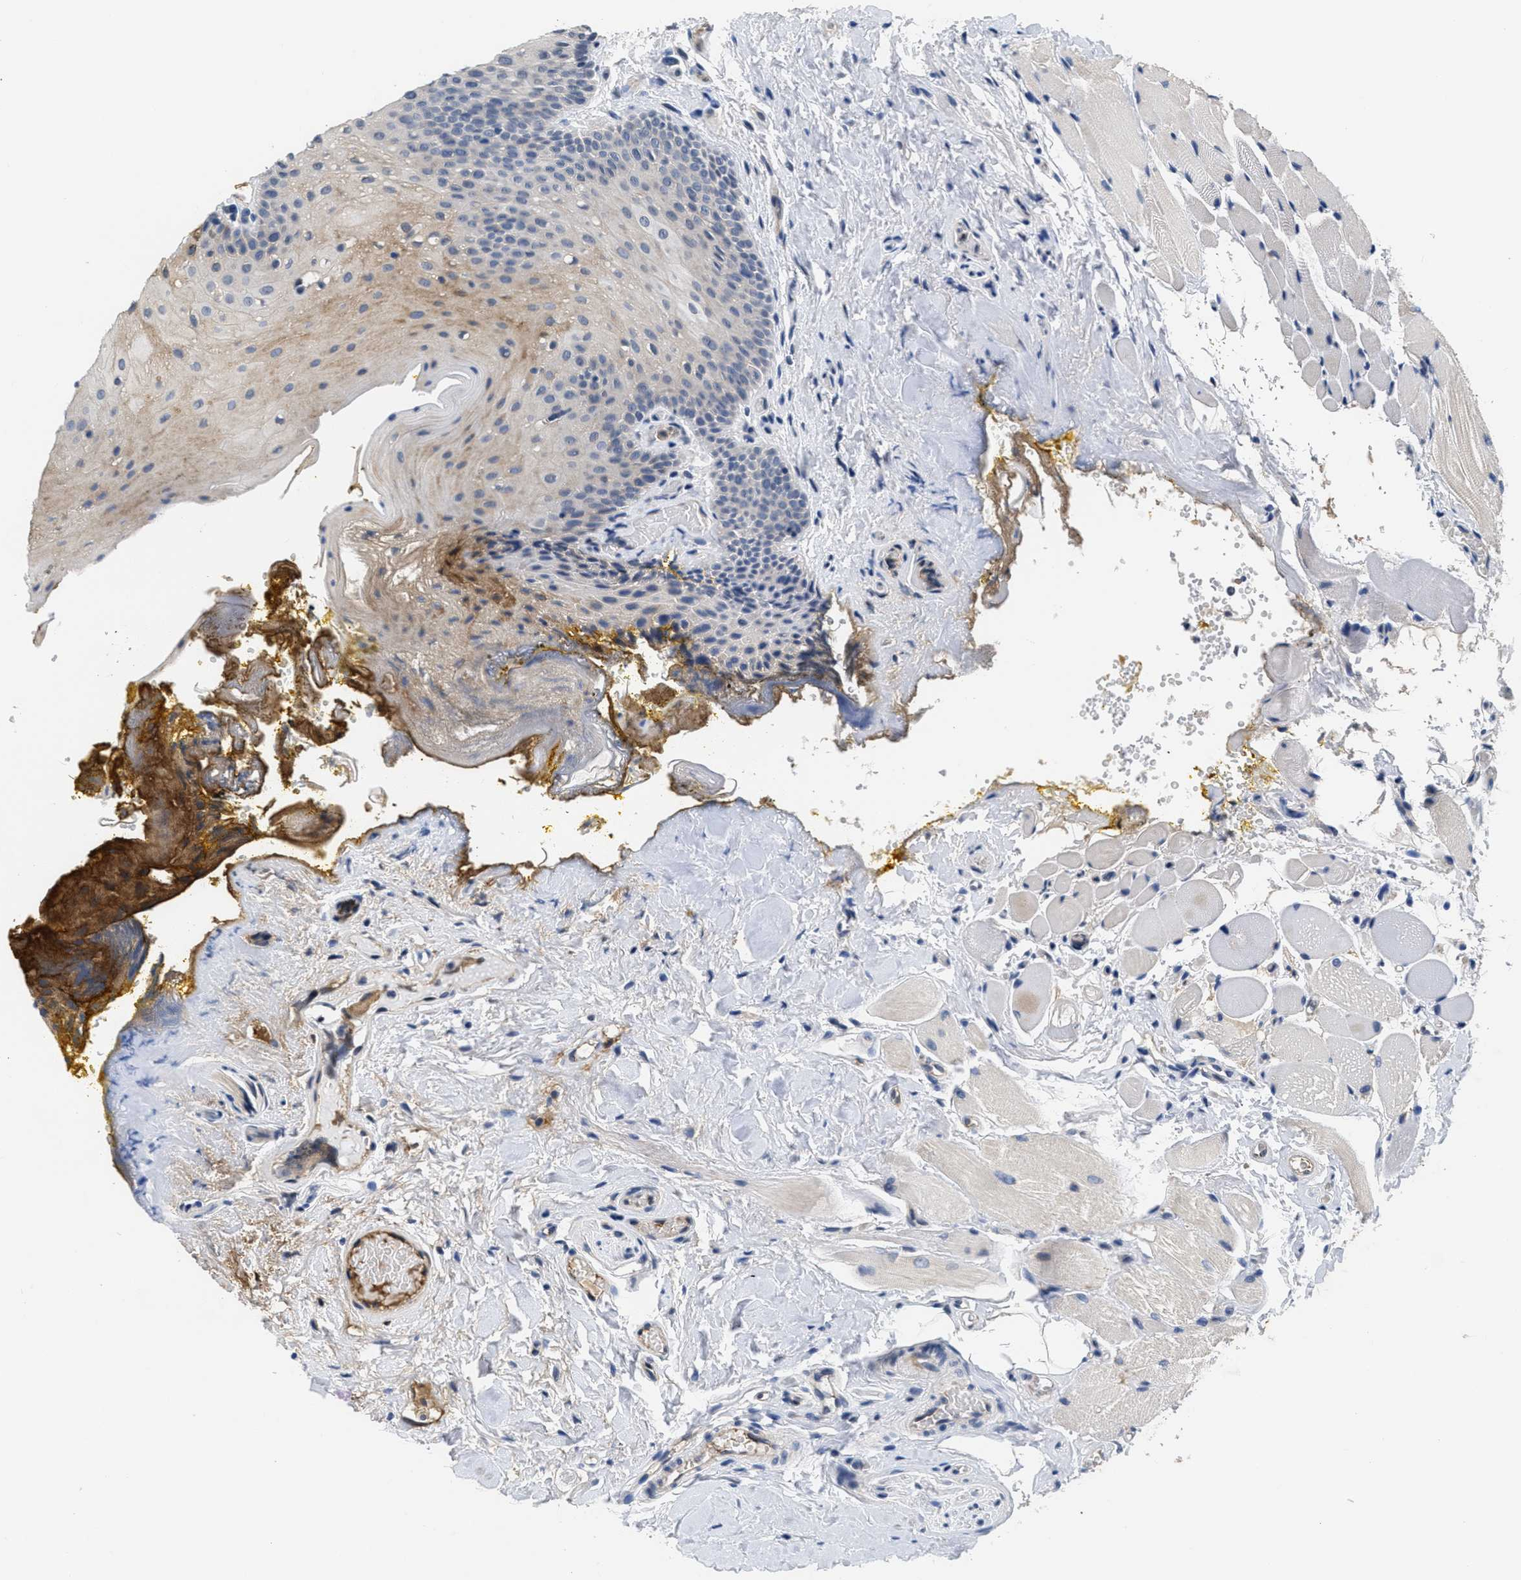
{"staining": {"intensity": "weak", "quantity": "25%-75%", "location": "cytoplasmic/membranous"}, "tissue": "oral mucosa", "cell_type": "Squamous epithelial cells", "image_type": "normal", "snomed": [{"axis": "morphology", "description": "Normal tissue, NOS"}, {"axis": "topography", "description": "Oral tissue"}], "caption": "This is a photomicrograph of immunohistochemistry staining of unremarkable oral mucosa, which shows weak positivity in the cytoplasmic/membranous of squamous epithelial cells.", "gene": "ANGPT1", "patient": {"sex": "male", "age": 54}}